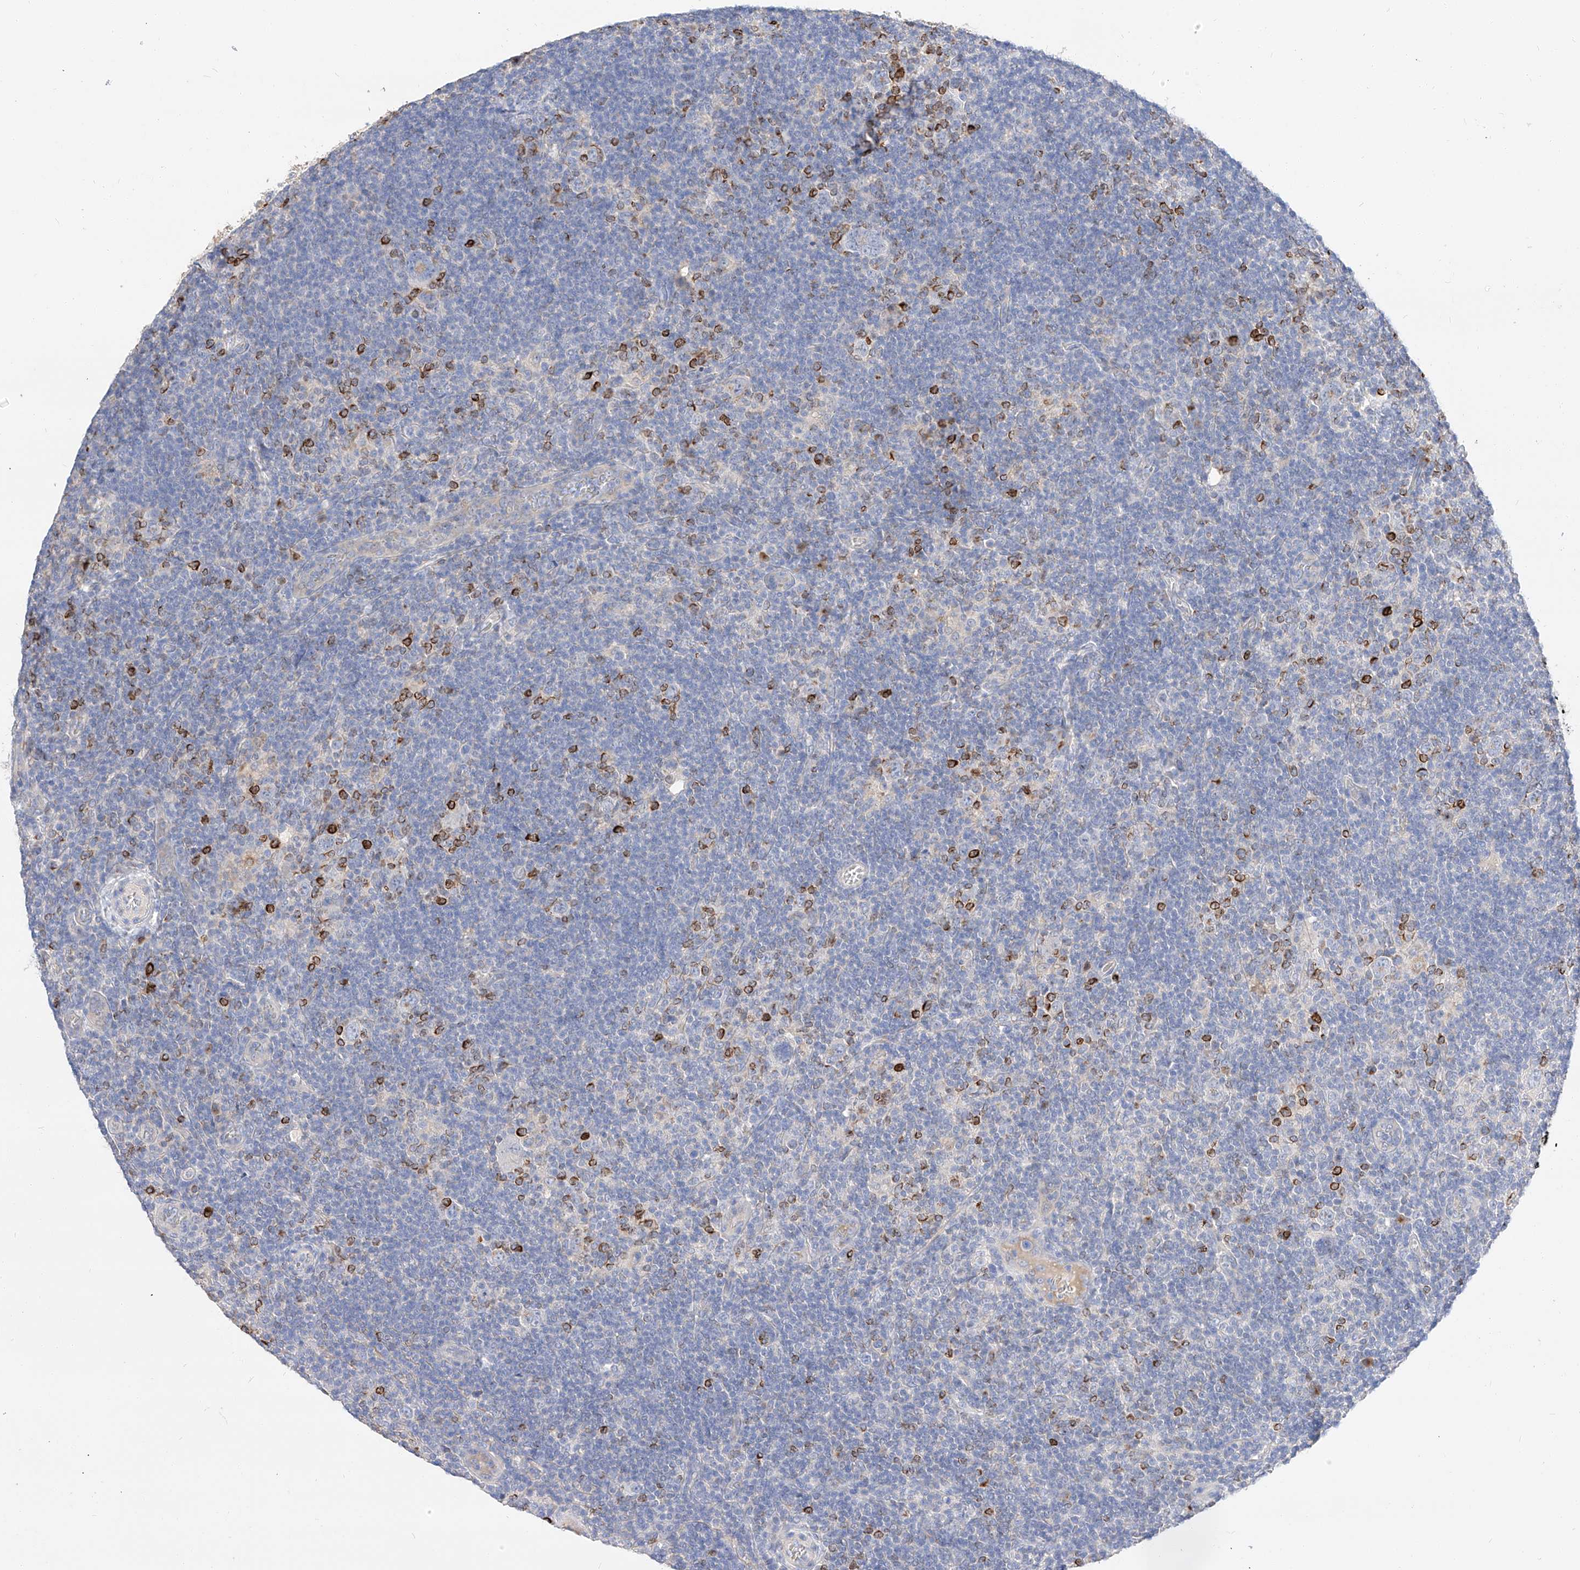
{"staining": {"intensity": "negative", "quantity": "none", "location": "none"}, "tissue": "lymphoma", "cell_type": "Tumor cells", "image_type": "cancer", "snomed": [{"axis": "morphology", "description": "Hodgkin's disease, NOS"}, {"axis": "topography", "description": "Lymph node"}], "caption": "The histopathology image shows no staining of tumor cells in Hodgkin's disease.", "gene": "MAP7", "patient": {"sex": "female", "age": 57}}